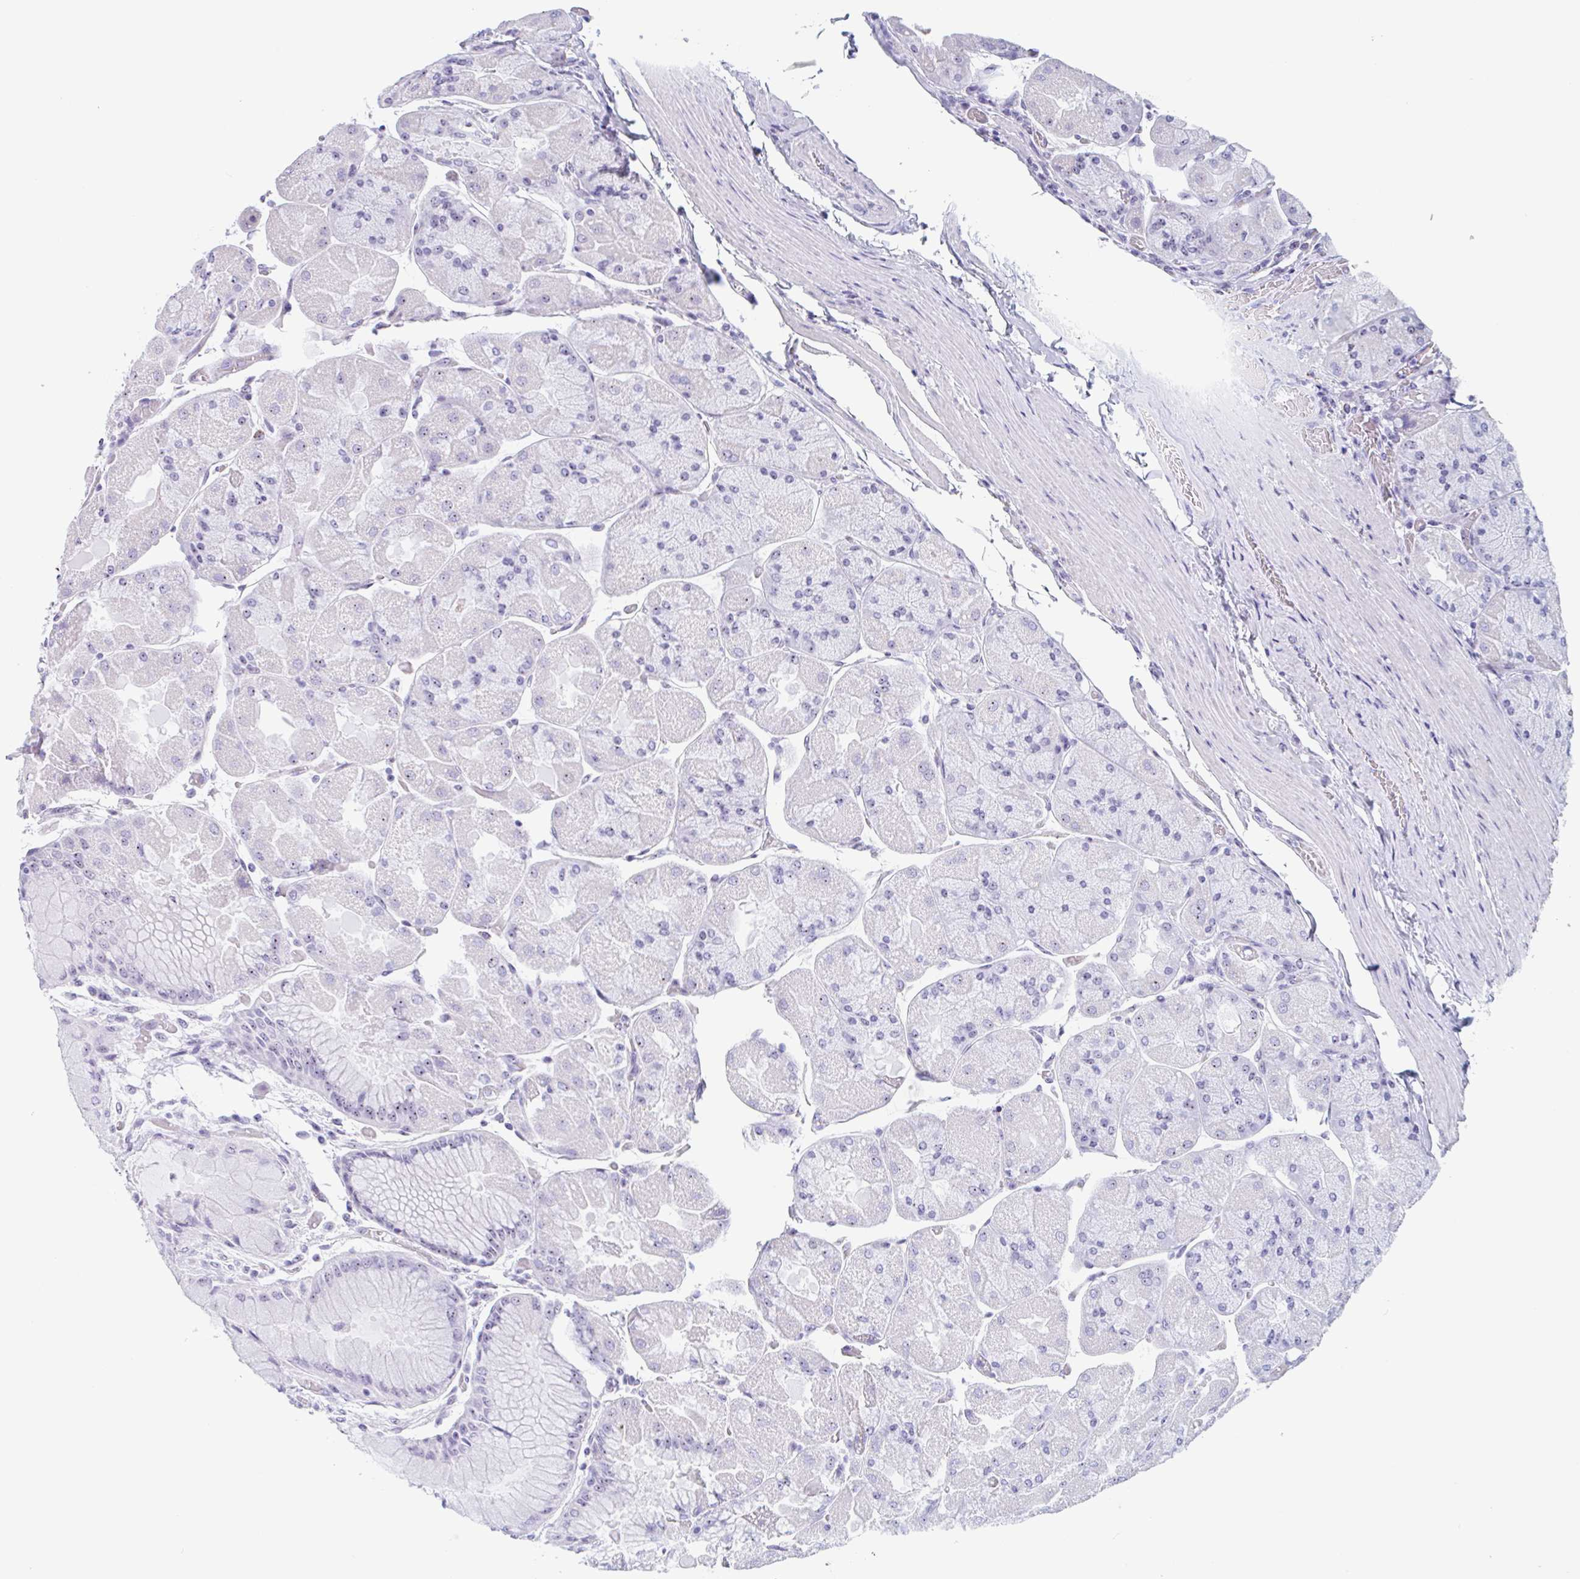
{"staining": {"intensity": "weak", "quantity": "25%-75%", "location": "nuclear"}, "tissue": "stomach", "cell_type": "Glandular cells", "image_type": "normal", "snomed": [{"axis": "morphology", "description": "Normal tissue, NOS"}, {"axis": "topography", "description": "Stomach"}], "caption": "Weak nuclear positivity for a protein is appreciated in approximately 25%-75% of glandular cells of normal stomach using IHC.", "gene": "LENG9", "patient": {"sex": "female", "age": 61}}